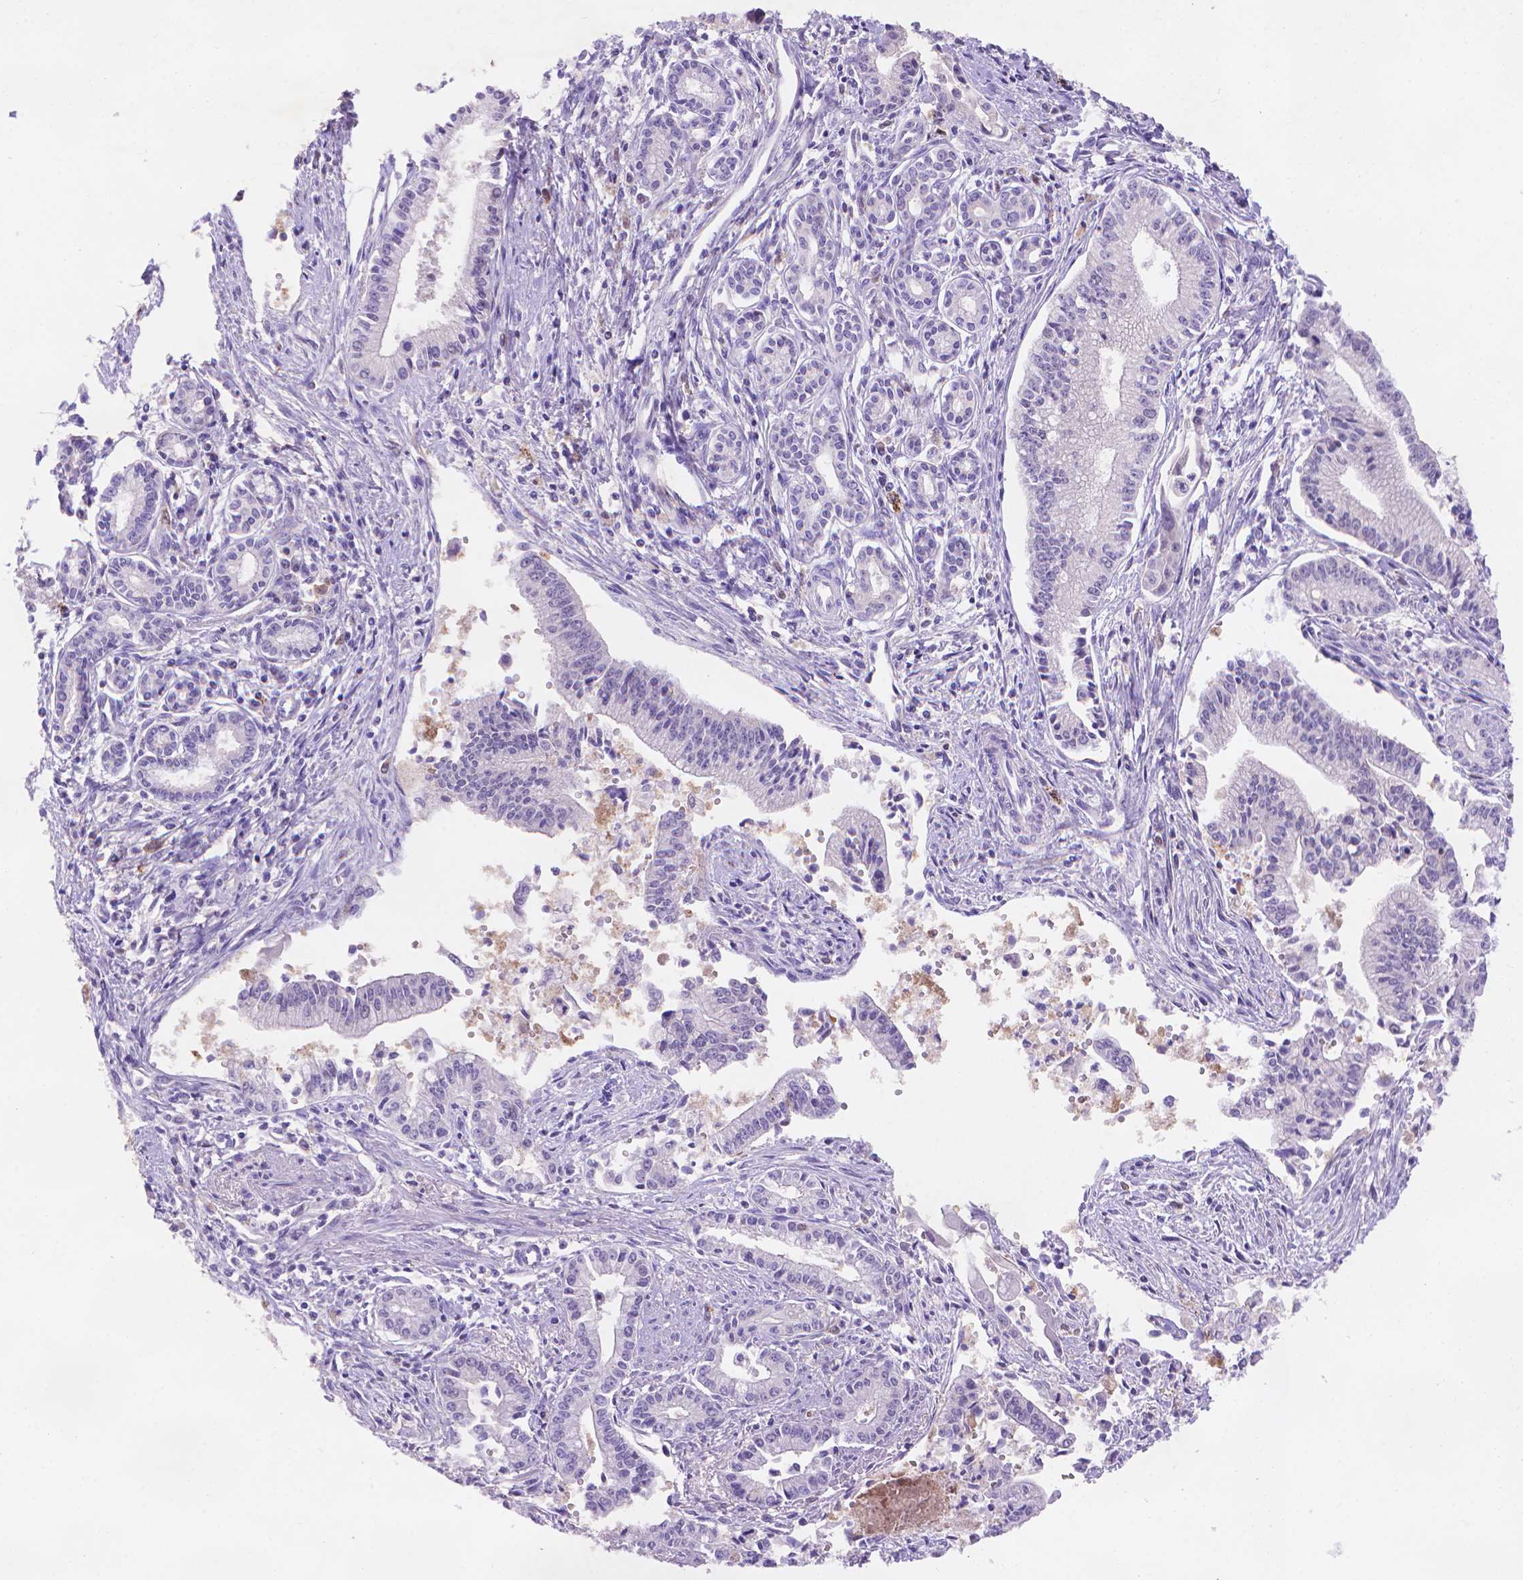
{"staining": {"intensity": "negative", "quantity": "none", "location": "none"}, "tissue": "pancreatic cancer", "cell_type": "Tumor cells", "image_type": "cancer", "snomed": [{"axis": "morphology", "description": "Adenocarcinoma, NOS"}, {"axis": "topography", "description": "Pancreas"}], "caption": "High magnification brightfield microscopy of pancreatic cancer stained with DAB (brown) and counterstained with hematoxylin (blue): tumor cells show no significant staining. (IHC, brightfield microscopy, high magnification).", "gene": "FGD2", "patient": {"sex": "female", "age": 65}}